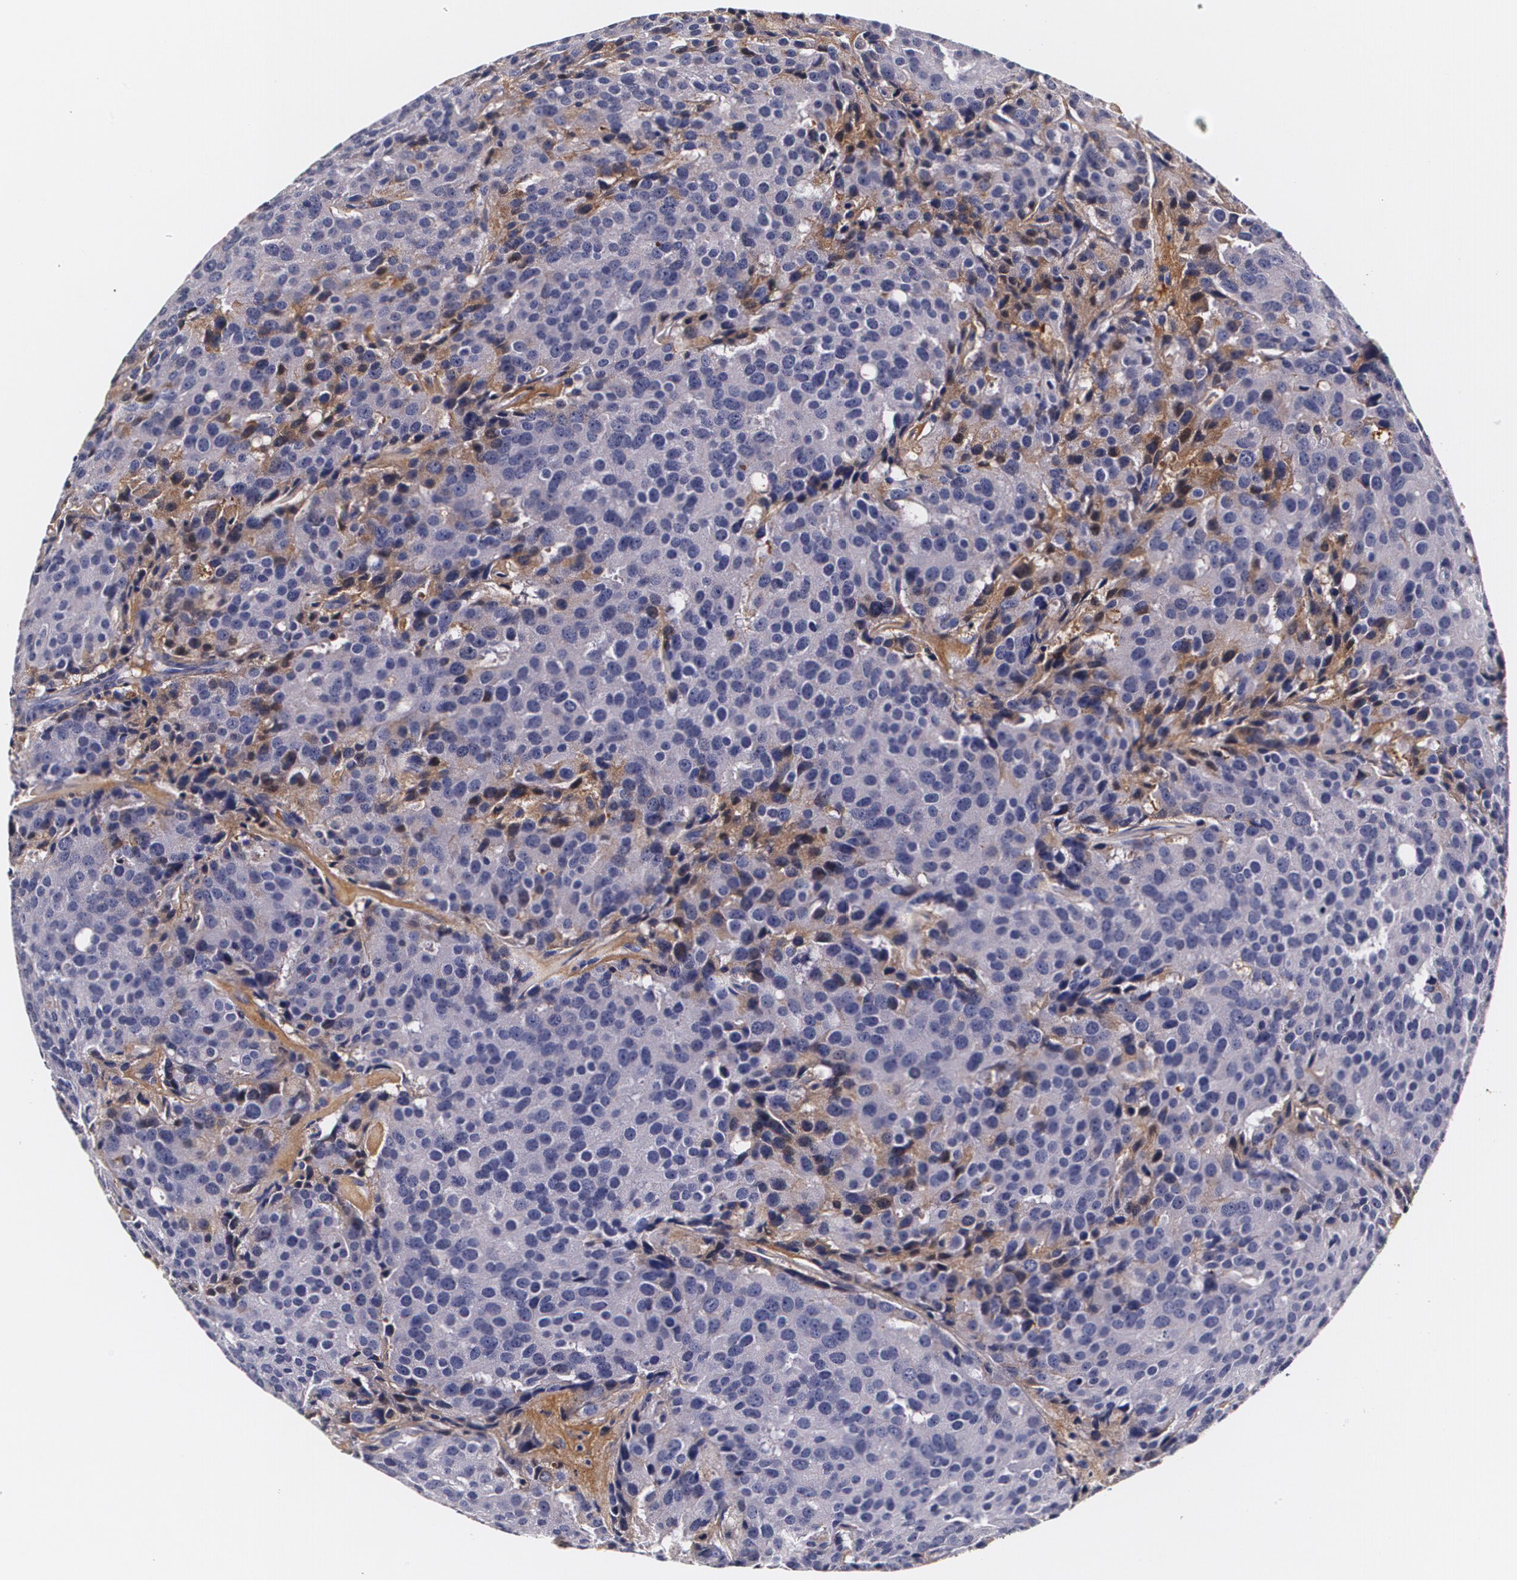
{"staining": {"intensity": "negative", "quantity": "none", "location": "none"}, "tissue": "prostate cancer", "cell_type": "Tumor cells", "image_type": "cancer", "snomed": [{"axis": "morphology", "description": "Adenocarcinoma, High grade"}, {"axis": "topography", "description": "Prostate"}], "caption": "Tumor cells show no significant positivity in prostate cancer. (Stains: DAB IHC with hematoxylin counter stain, Microscopy: brightfield microscopy at high magnification).", "gene": "TTR", "patient": {"sex": "male", "age": 64}}